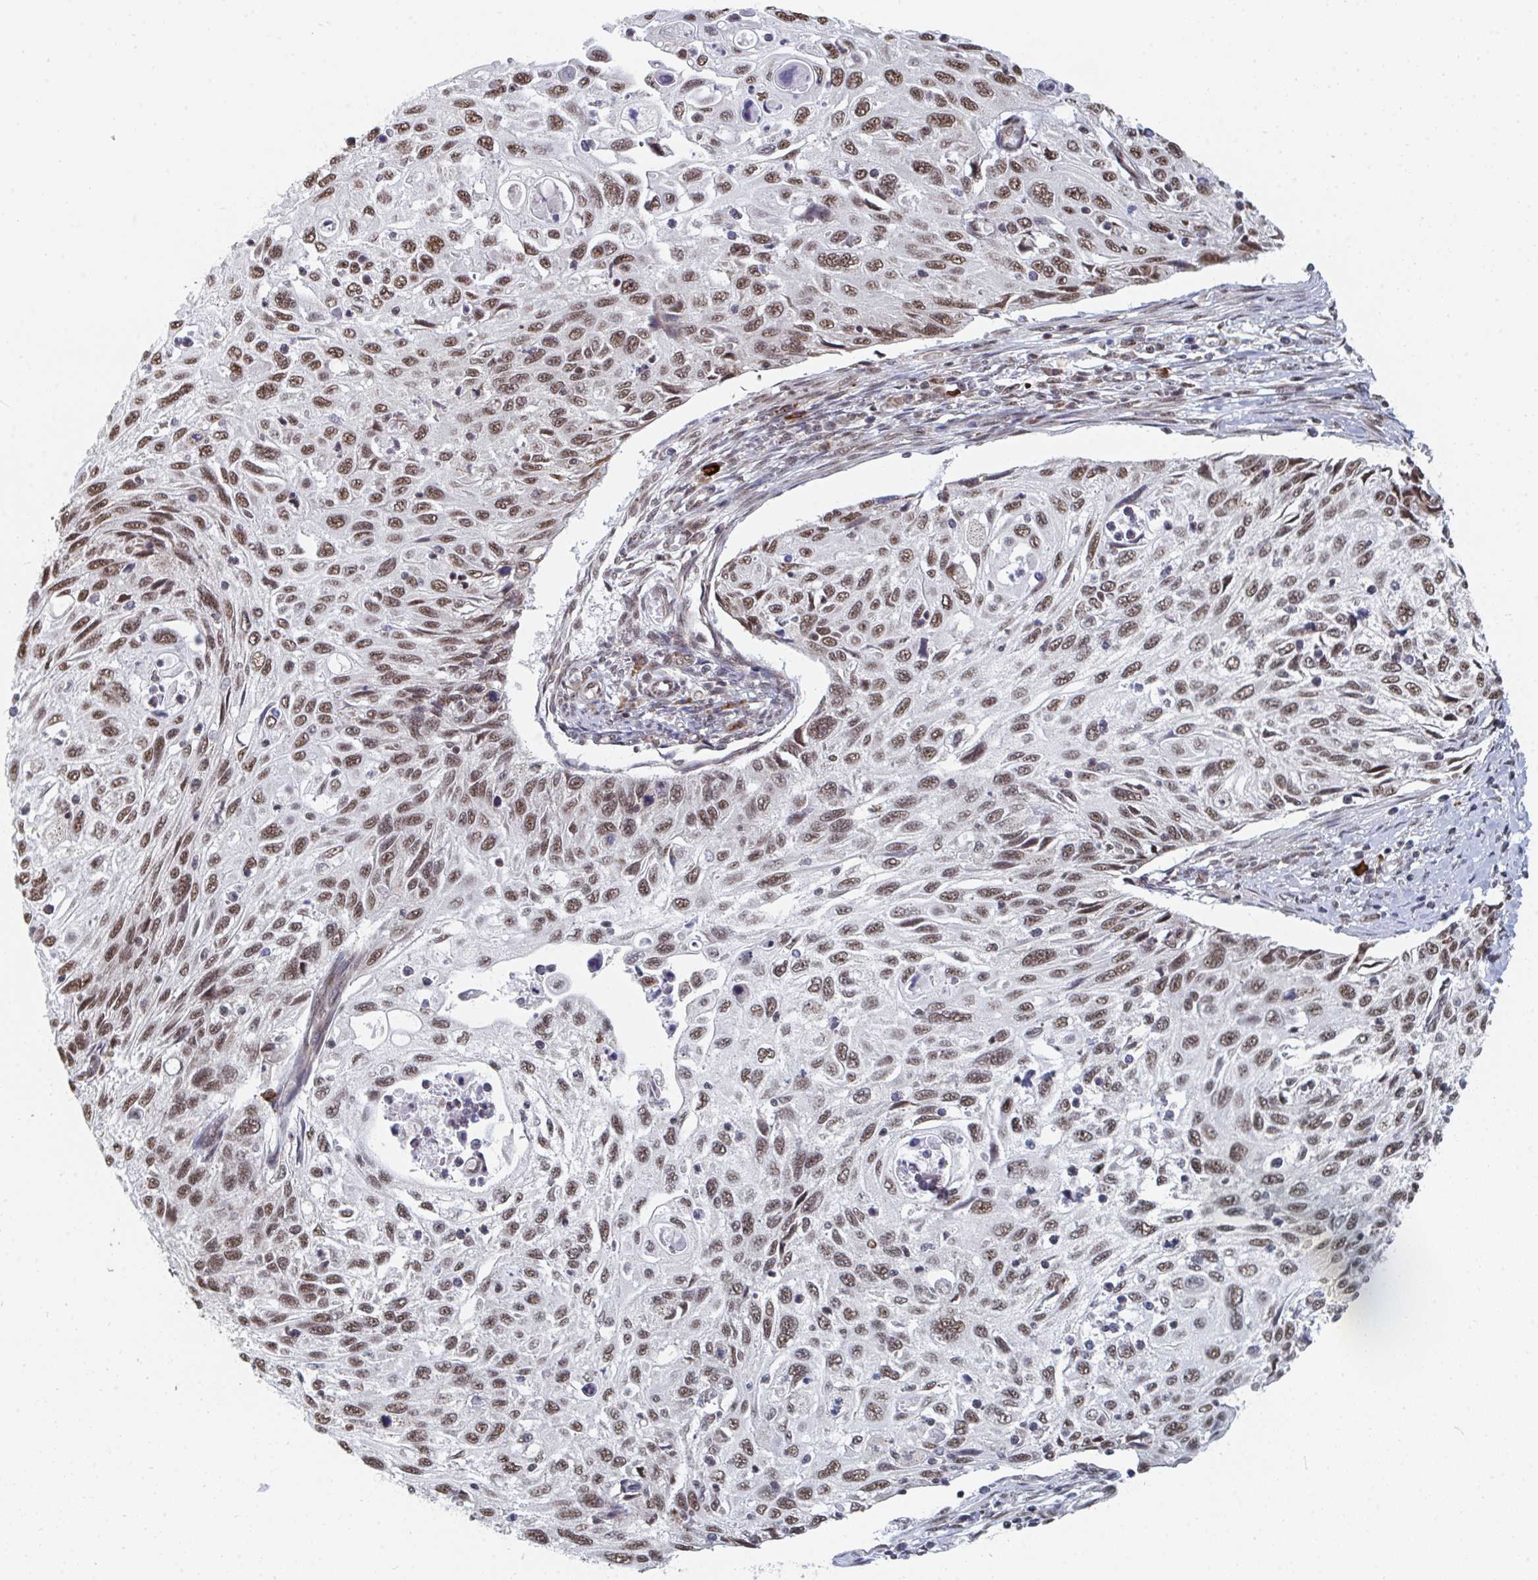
{"staining": {"intensity": "moderate", "quantity": ">75%", "location": "nuclear"}, "tissue": "cervical cancer", "cell_type": "Tumor cells", "image_type": "cancer", "snomed": [{"axis": "morphology", "description": "Squamous cell carcinoma, NOS"}, {"axis": "topography", "description": "Cervix"}], "caption": "IHC micrograph of neoplastic tissue: human cervical cancer stained using immunohistochemistry demonstrates medium levels of moderate protein expression localized specifically in the nuclear of tumor cells, appearing as a nuclear brown color.", "gene": "MBNL1", "patient": {"sex": "female", "age": 70}}